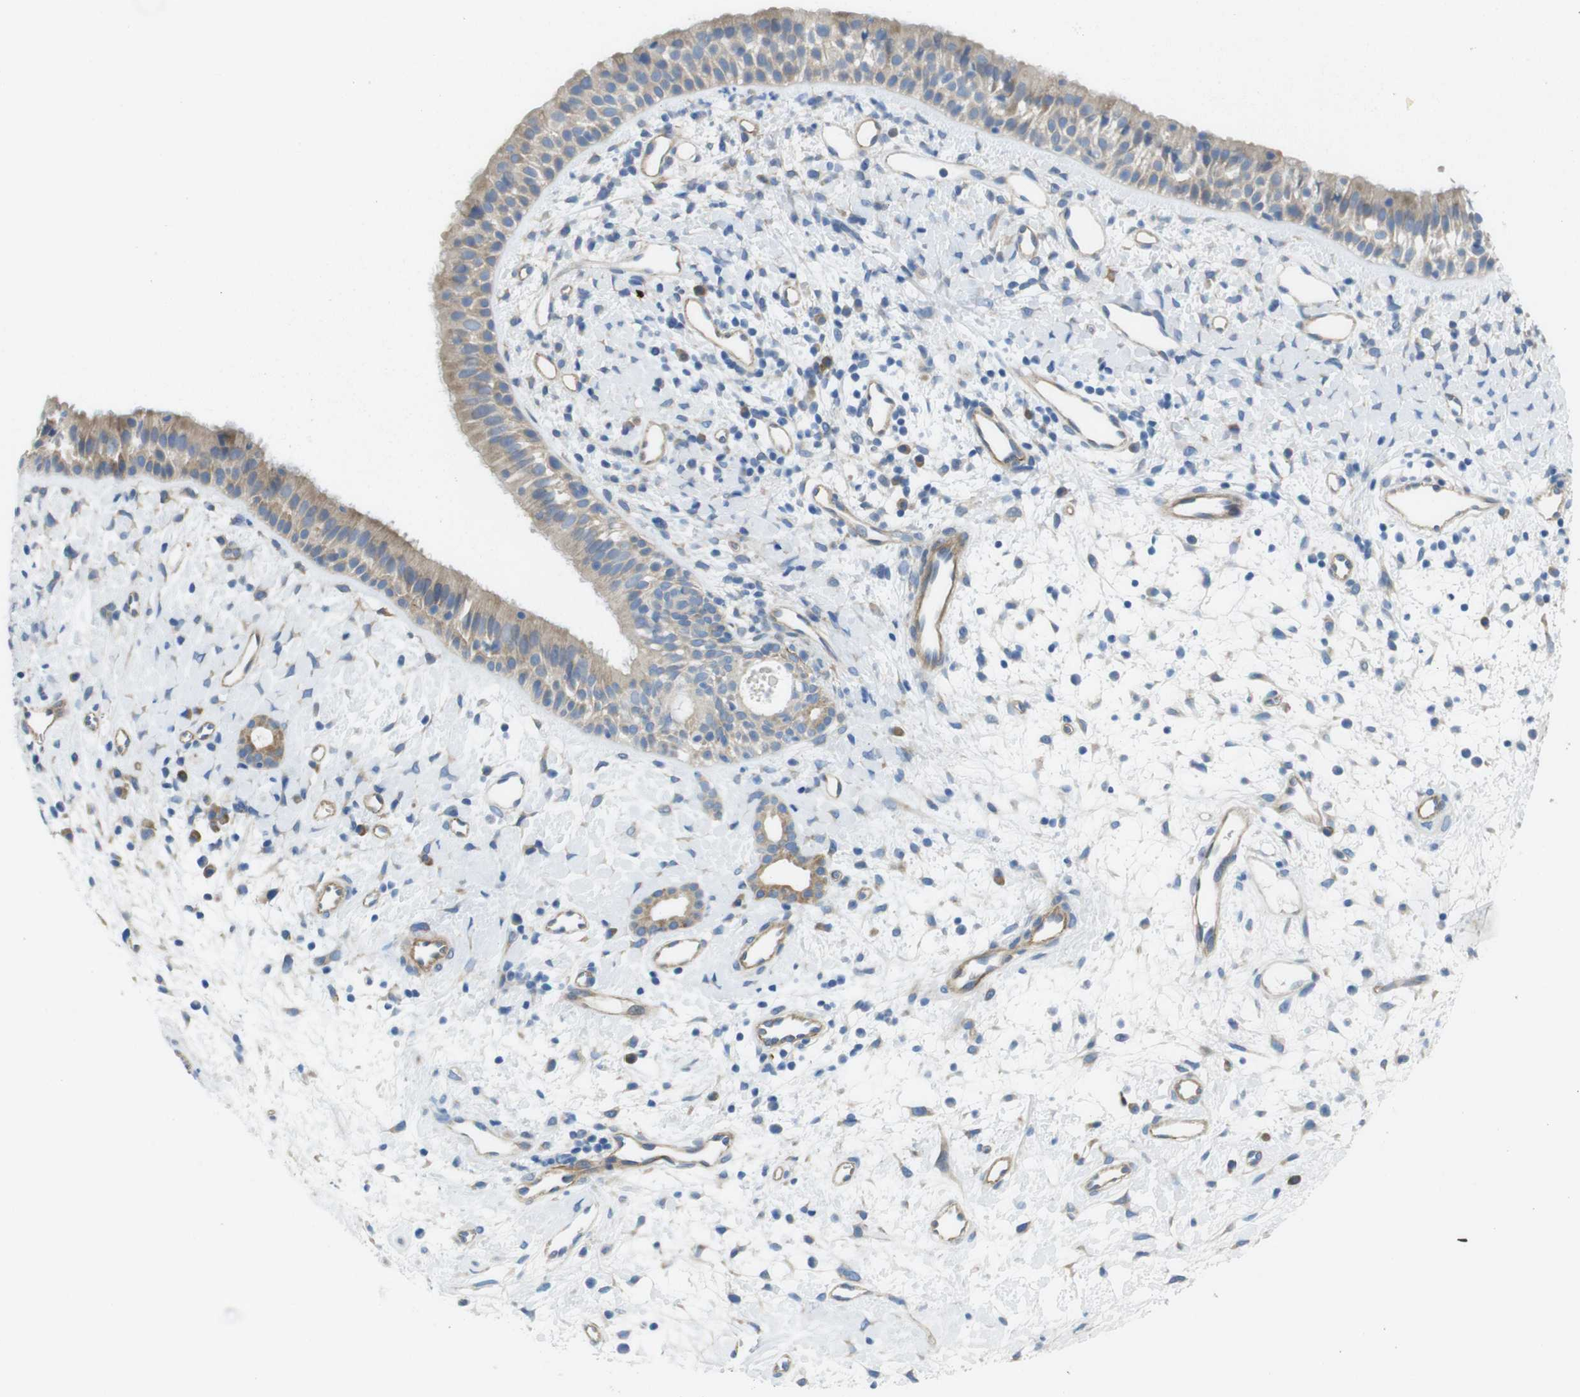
{"staining": {"intensity": "weak", "quantity": ">75%", "location": "cytoplasmic/membranous"}, "tissue": "nasopharynx", "cell_type": "Respiratory epithelial cells", "image_type": "normal", "snomed": [{"axis": "morphology", "description": "Normal tissue, NOS"}, {"axis": "topography", "description": "Nasopharynx"}], "caption": "Unremarkable nasopharynx shows weak cytoplasmic/membranous positivity in approximately >75% of respiratory epithelial cells.", "gene": "TMEM234", "patient": {"sex": "male", "age": 22}}